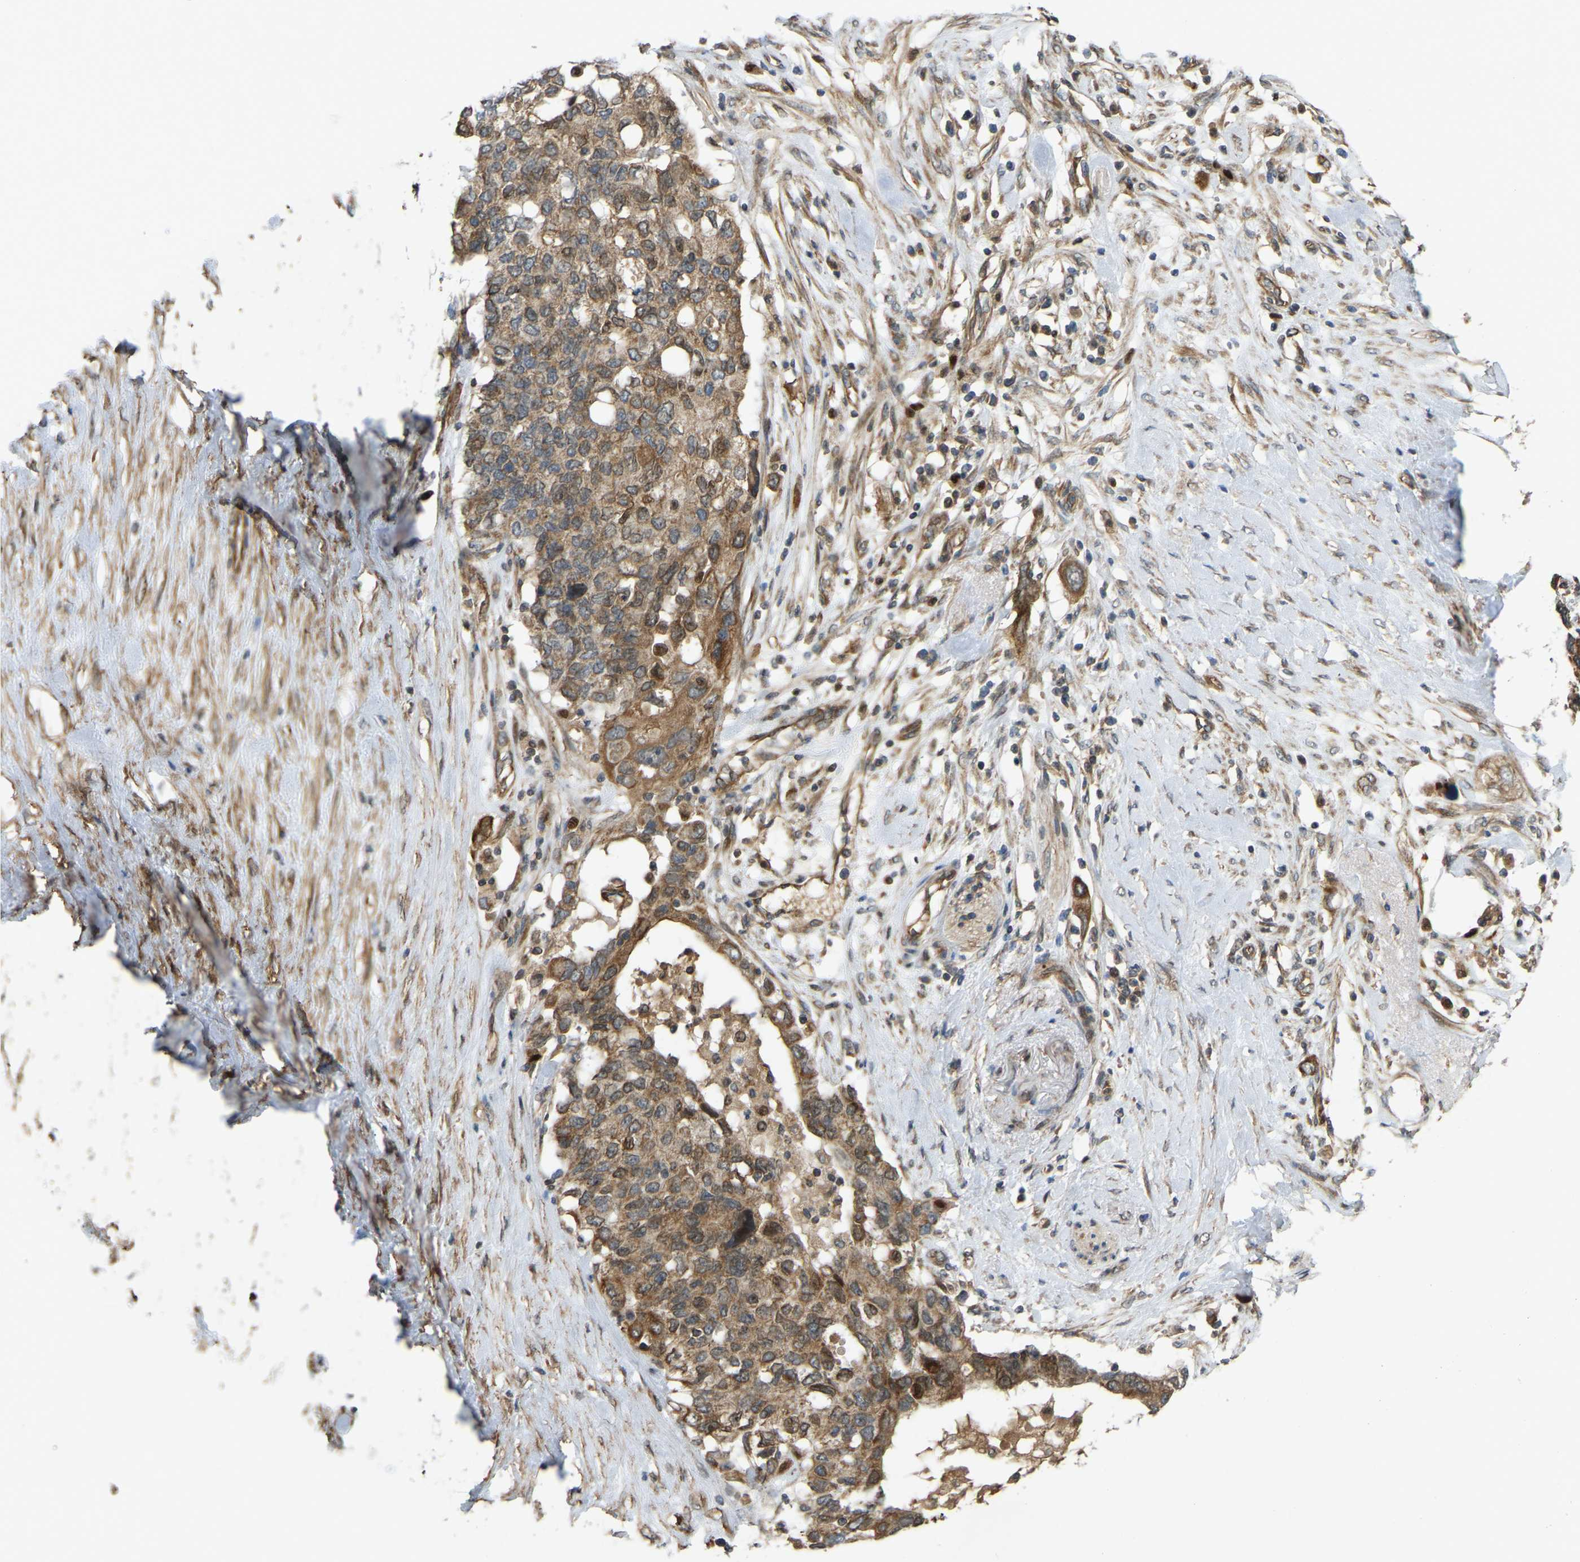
{"staining": {"intensity": "moderate", "quantity": ">75%", "location": "cytoplasmic/membranous"}, "tissue": "pancreatic cancer", "cell_type": "Tumor cells", "image_type": "cancer", "snomed": [{"axis": "morphology", "description": "Adenocarcinoma, NOS"}, {"axis": "topography", "description": "Pancreas"}], "caption": "IHC photomicrograph of neoplastic tissue: adenocarcinoma (pancreatic) stained using IHC reveals medium levels of moderate protein expression localized specifically in the cytoplasmic/membranous of tumor cells, appearing as a cytoplasmic/membranous brown color.", "gene": "C21orf91", "patient": {"sex": "female", "age": 56}}